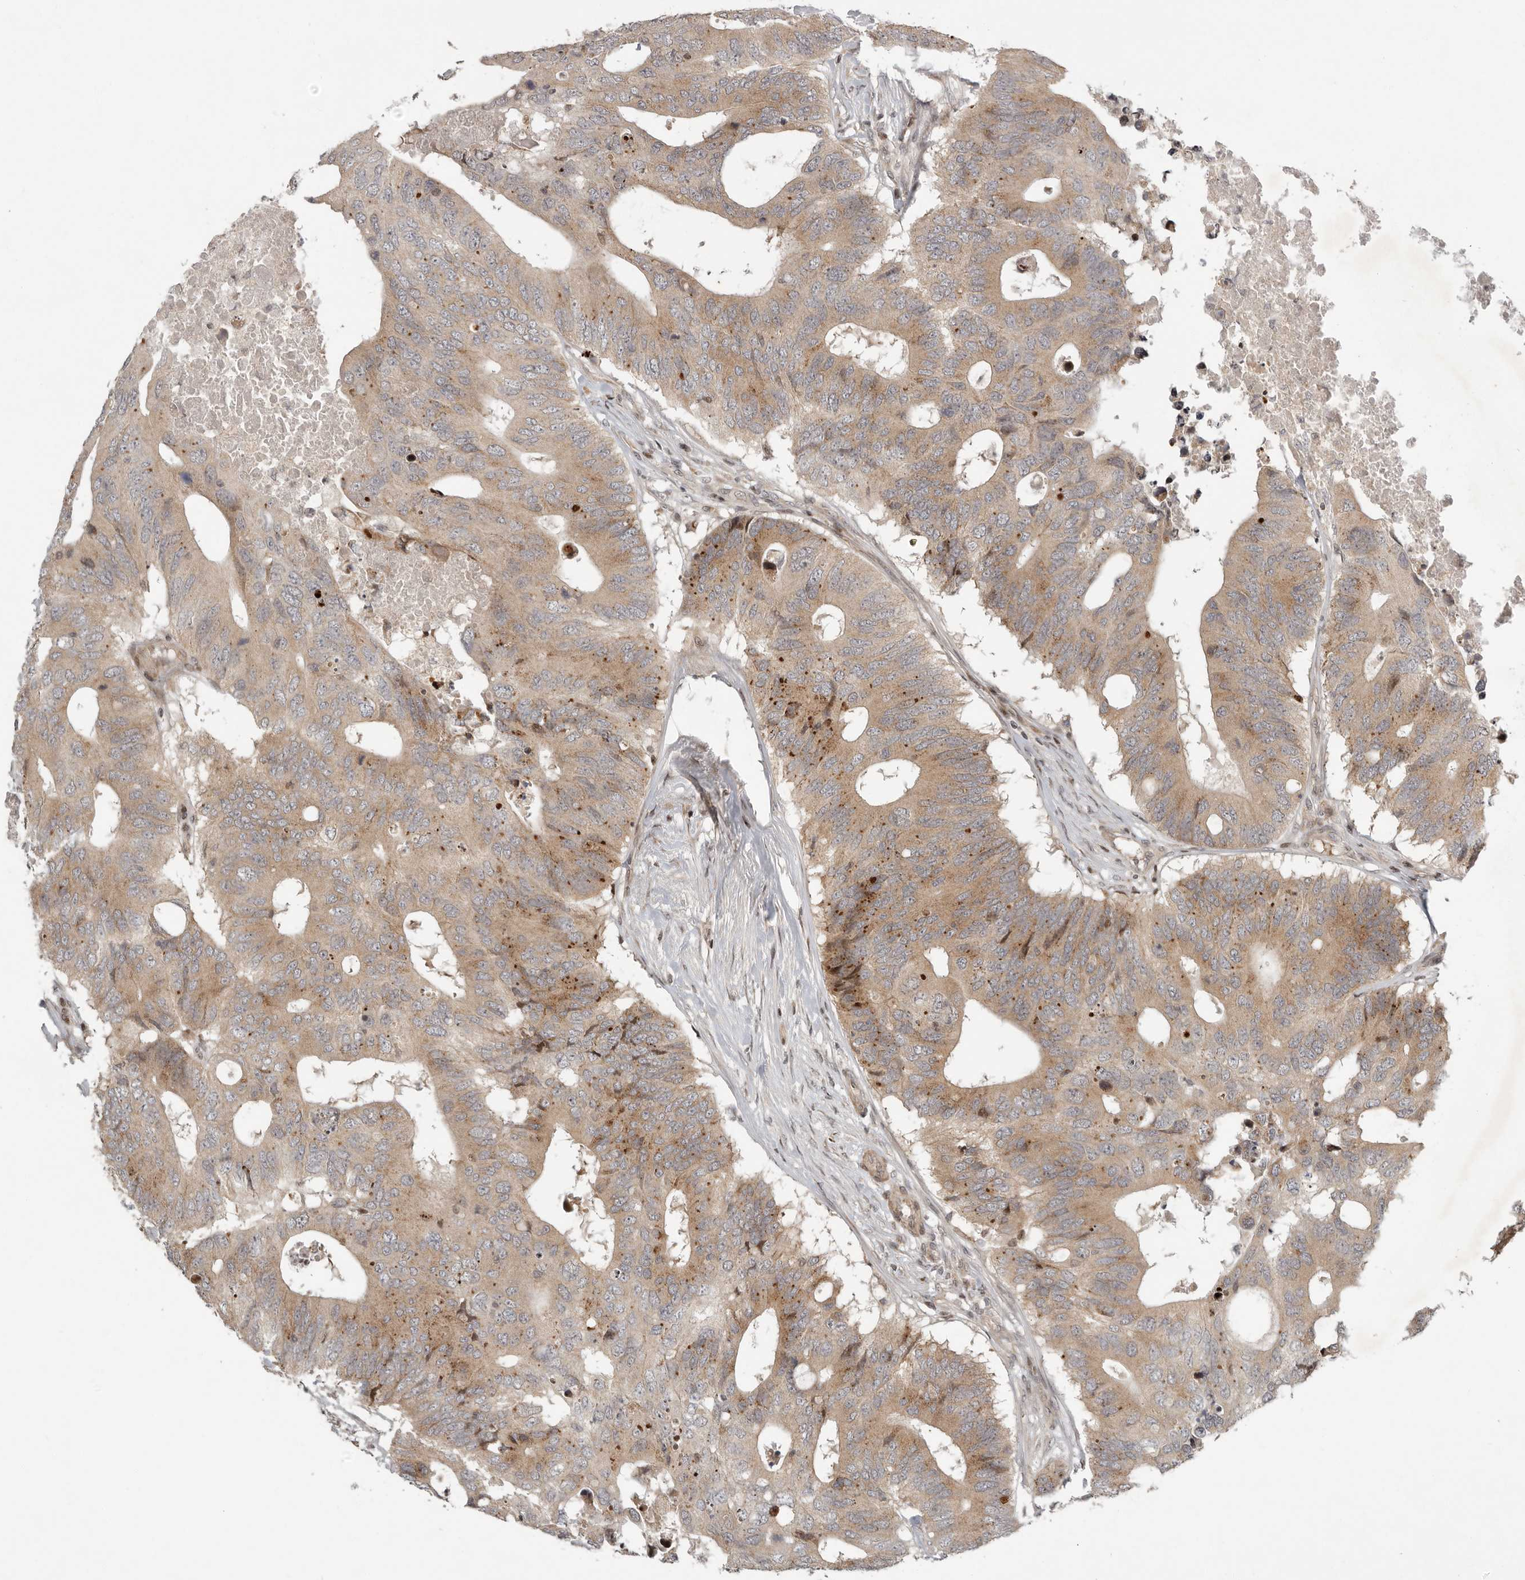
{"staining": {"intensity": "moderate", "quantity": ">75%", "location": "cytoplasmic/membranous"}, "tissue": "colorectal cancer", "cell_type": "Tumor cells", "image_type": "cancer", "snomed": [{"axis": "morphology", "description": "Adenocarcinoma, NOS"}, {"axis": "topography", "description": "Colon"}], "caption": "This photomicrograph reveals colorectal cancer stained with immunohistochemistry (IHC) to label a protein in brown. The cytoplasmic/membranous of tumor cells show moderate positivity for the protein. Nuclei are counter-stained blue.", "gene": "RABIF", "patient": {"sex": "male", "age": 71}}